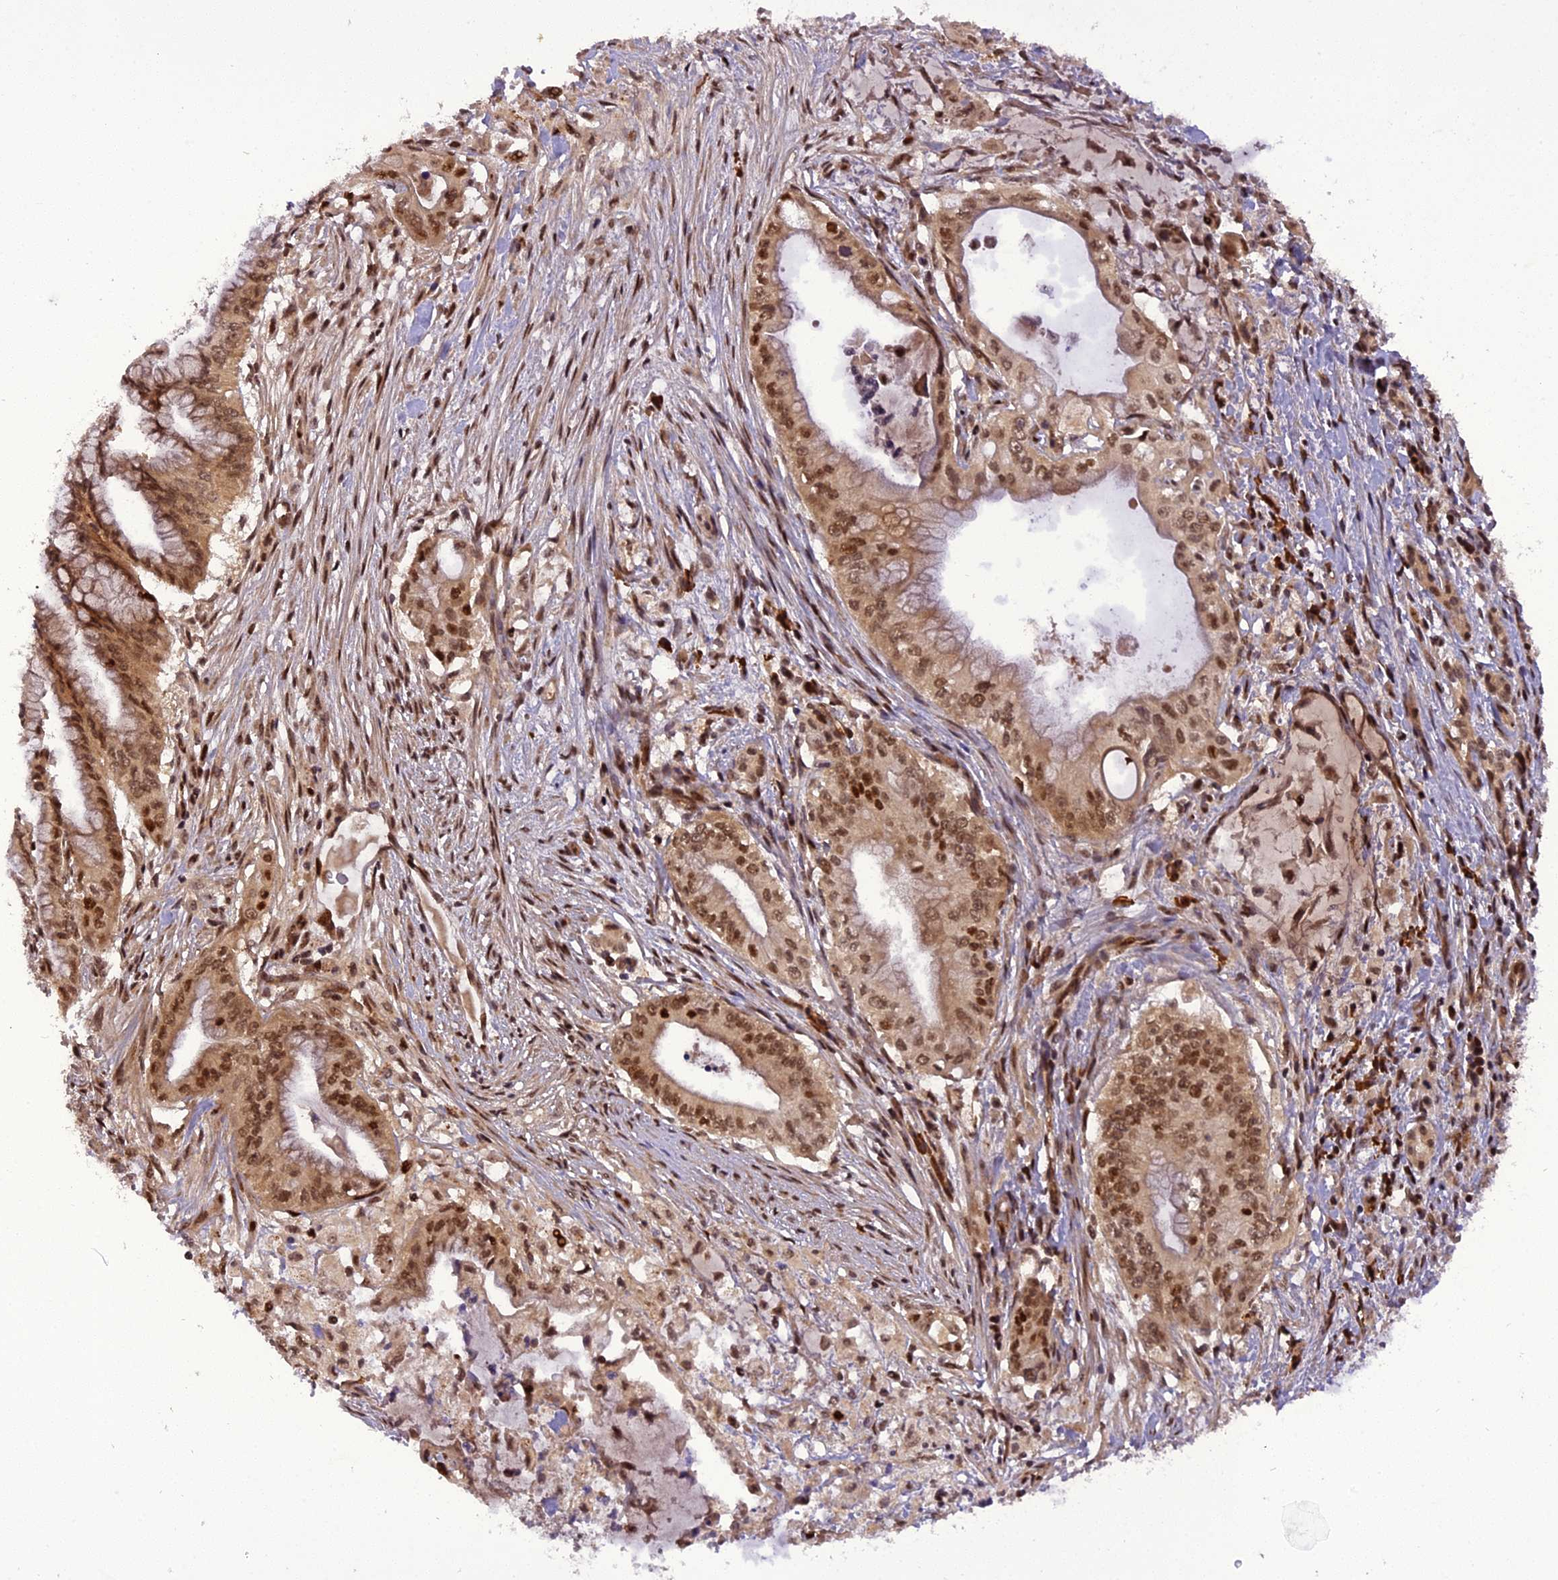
{"staining": {"intensity": "moderate", "quantity": ">75%", "location": "cytoplasmic/membranous,nuclear"}, "tissue": "pancreatic cancer", "cell_type": "Tumor cells", "image_type": "cancer", "snomed": [{"axis": "morphology", "description": "Adenocarcinoma, NOS"}, {"axis": "topography", "description": "Pancreas"}], "caption": "Protein expression analysis of human pancreatic adenocarcinoma reveals moderate cytoplasmic/membranous and nuclear positivity in about >75% of tumor cells. The protein of interest is shown in brown color, while the nuclei are stained blue.", "gene": "MICALL1", "patient": {"sex": "male", "age": 46}}